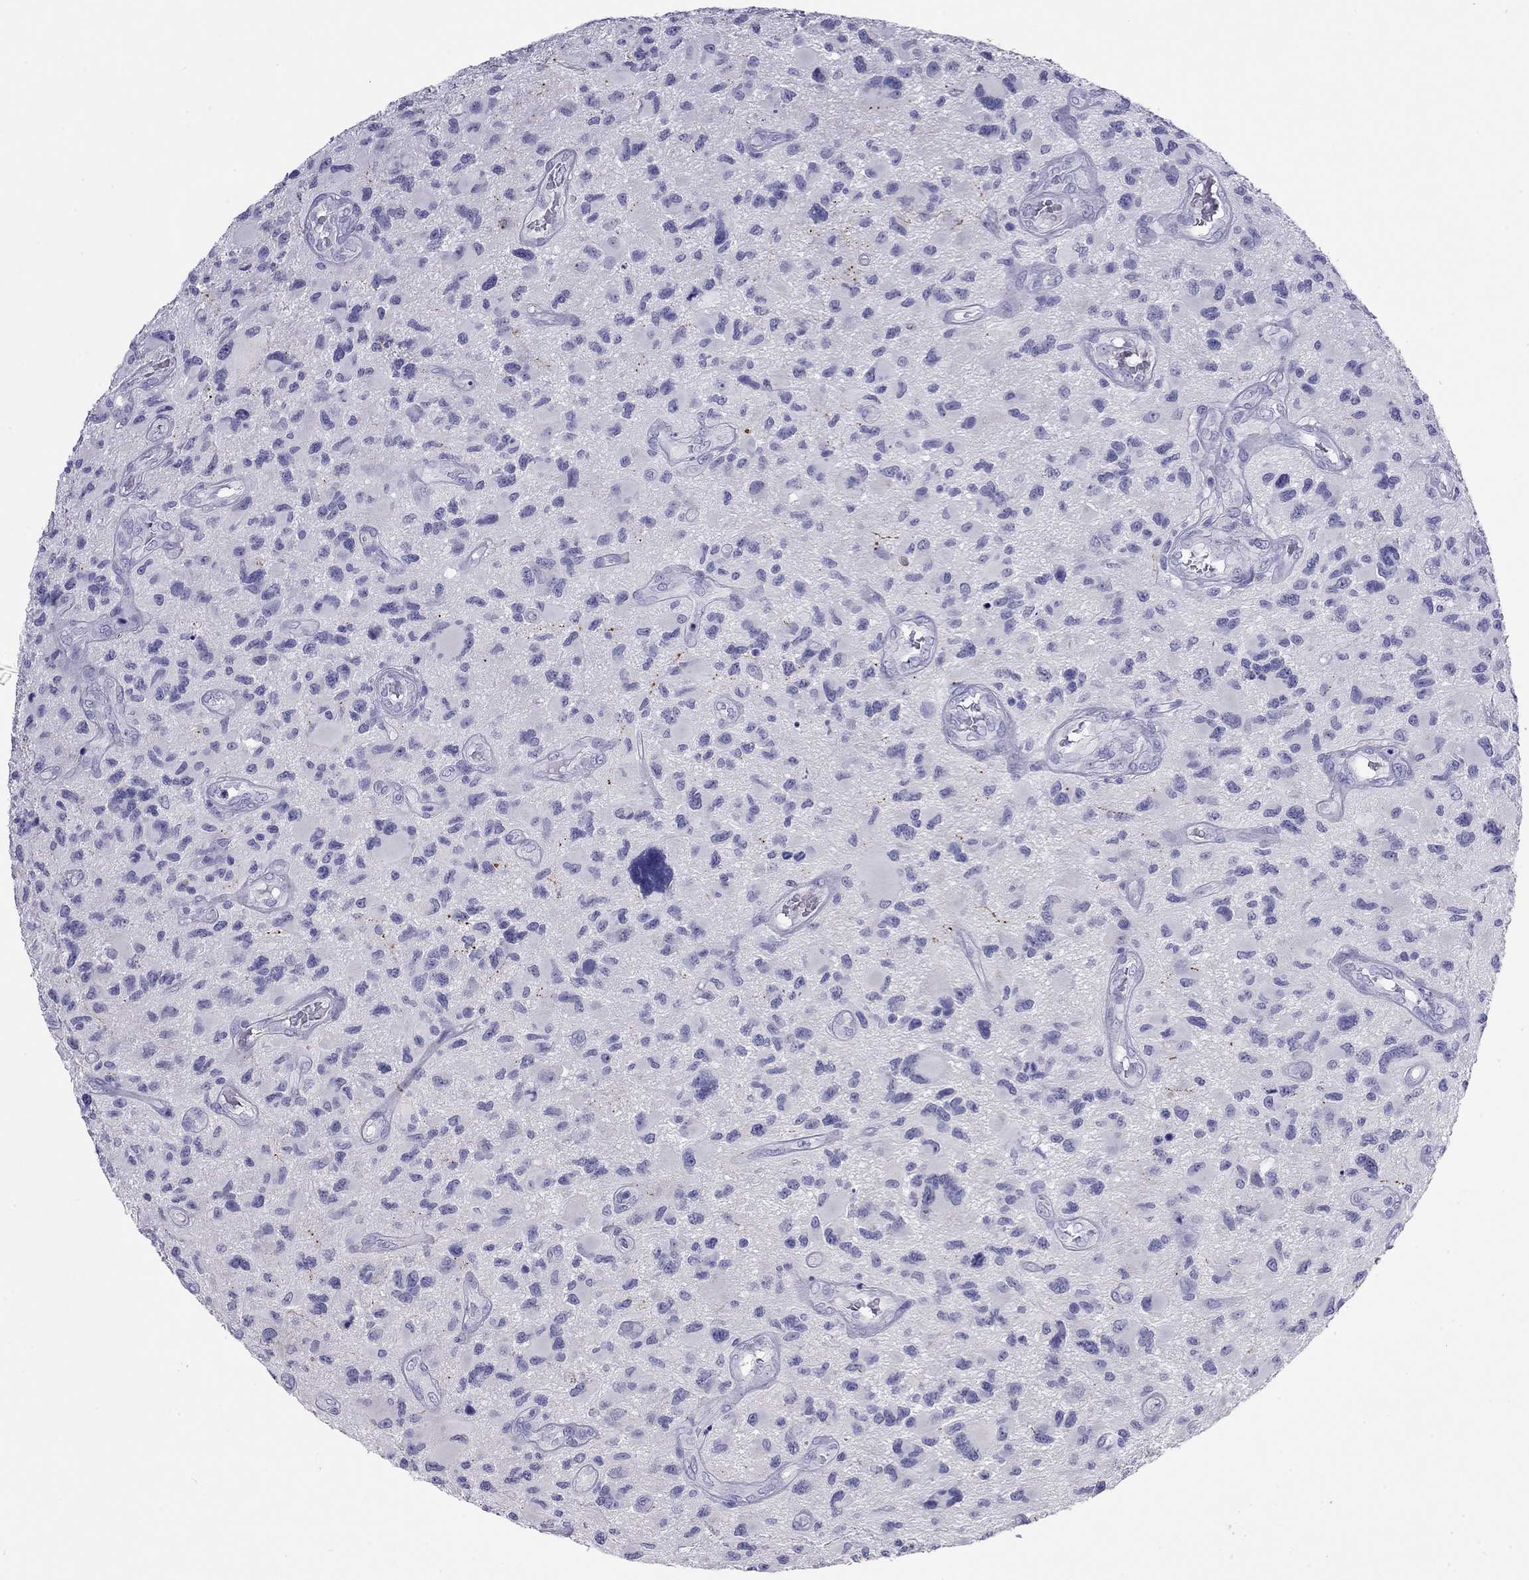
{"staining": {"intensity": "negative", "quantity": "none", "location": "none"}, "tissue": "glioma", "cell_type": "Tumor cells", "image_type": "cancer", "snomed": [{"axis": "morphology", "description": "Glioma, malignant, NOS"}, {"axis": "morphology", "description": "Glioma, malignant, High grade"}, {"axis": "topography", "description": "Brain"}], "caption": "Immunohistochemistry photomicrograph of neoplastic tissue: human malignant high-grade glioma stained with DAB reveals no significant protein expression in tumor cells.", "gene": "ODF4", "patient": {"sex": "female", "age": 71}}